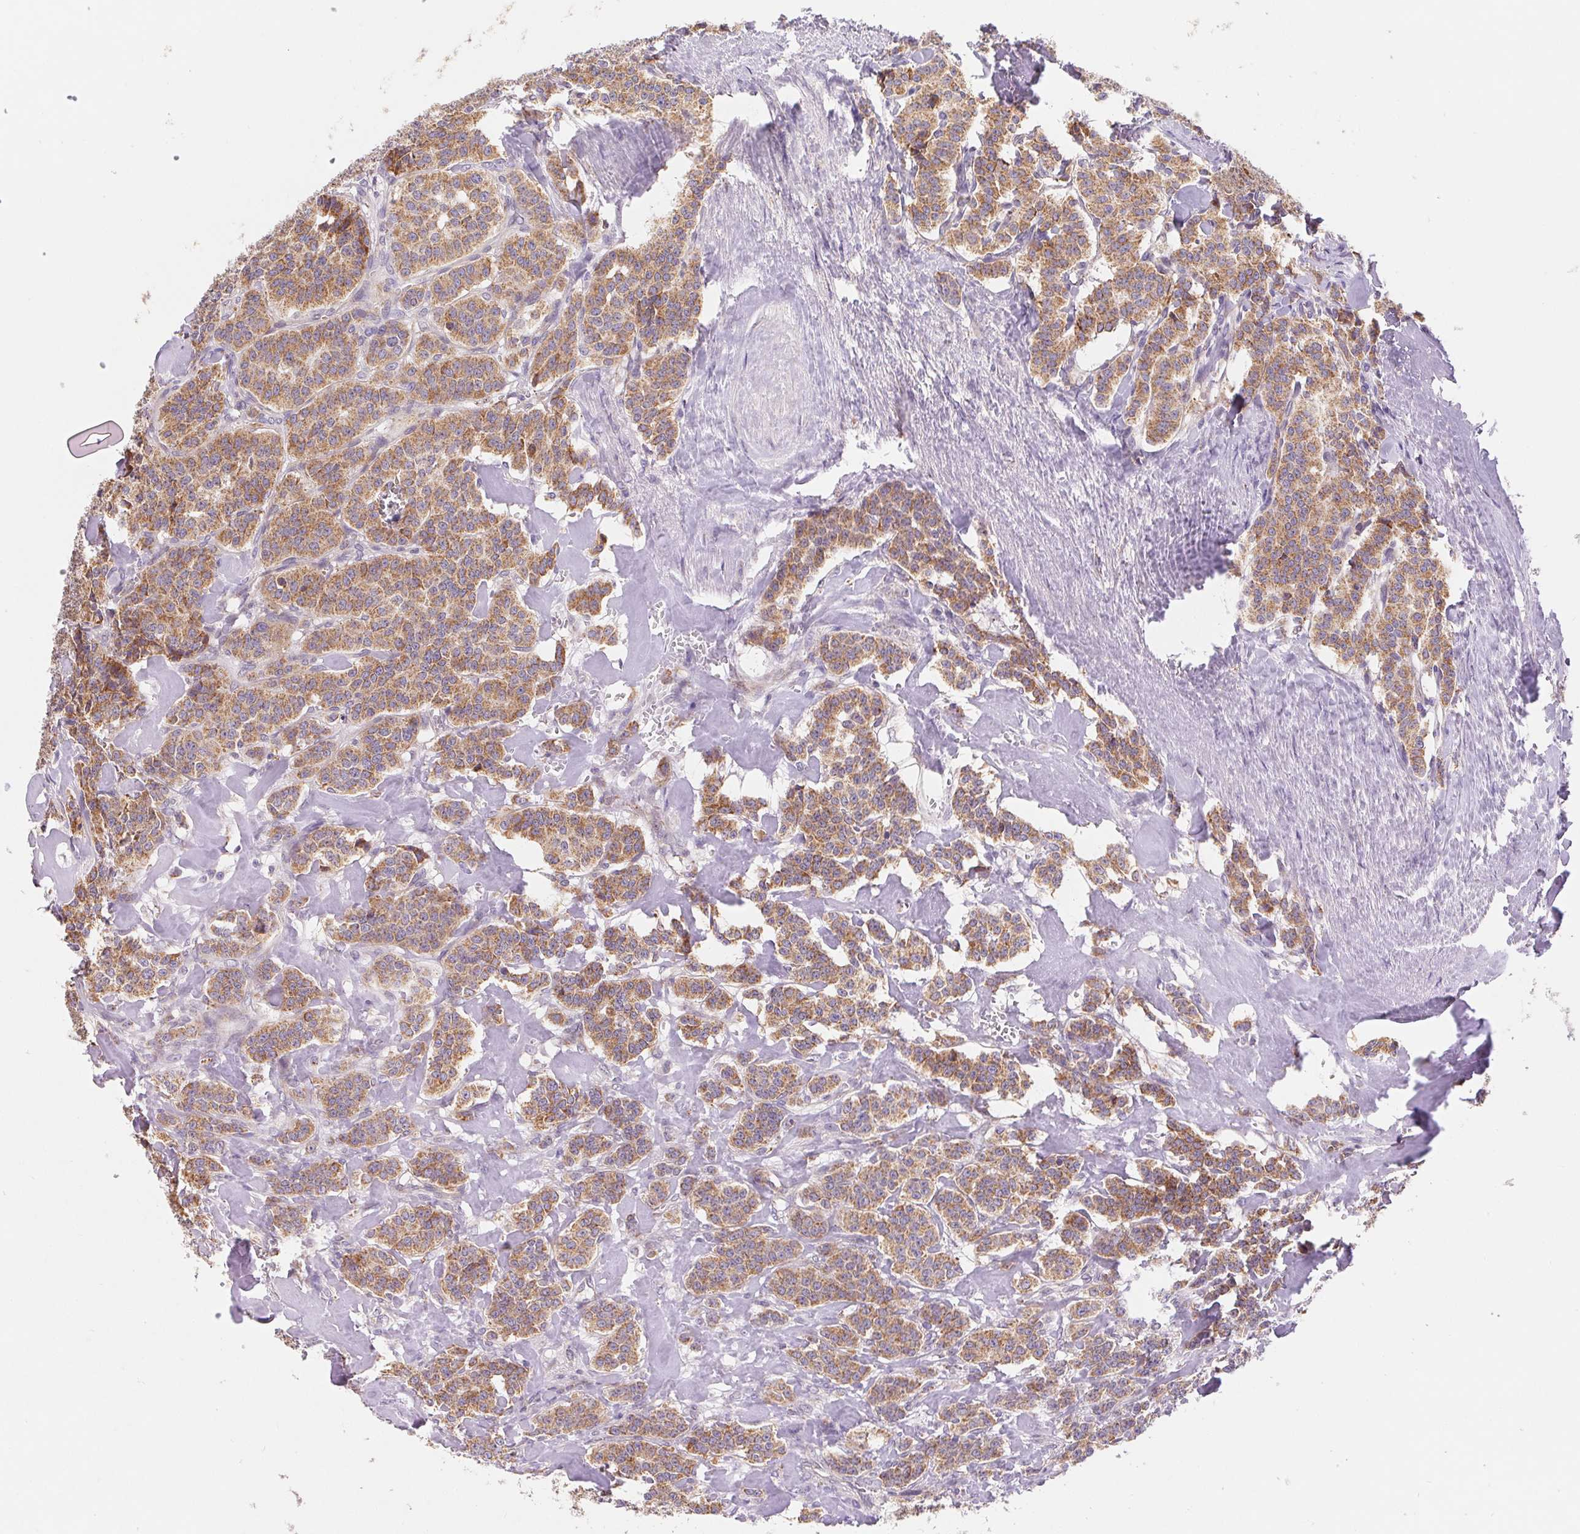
{"staining": {"intensity": "moderate", "quantity": ">75%", "location": "cytoplasmic/membranous"}, "tissue": "carcinoid", "cell_type": "Tumor cells", "image_type": "cancer", "snomed": [{"axis": "morphology", "description": "Normal tissue, NOS"}, {"axis": "morphology", "description": "Carcinoid, malignant, NOS"}, {"axis": "topography", "description": "Lung"}], "caption": "High-power microscopy captured an IHC photomicrograph of carcinoid, revealing moderate cytoplasmic/membranous positivity in approximately >75% of tumor cells. (DAB IHC with brightfield microscopy, high magnification).", "gene": "EMC6", "patient": {"sex": "female", "age": 46}}